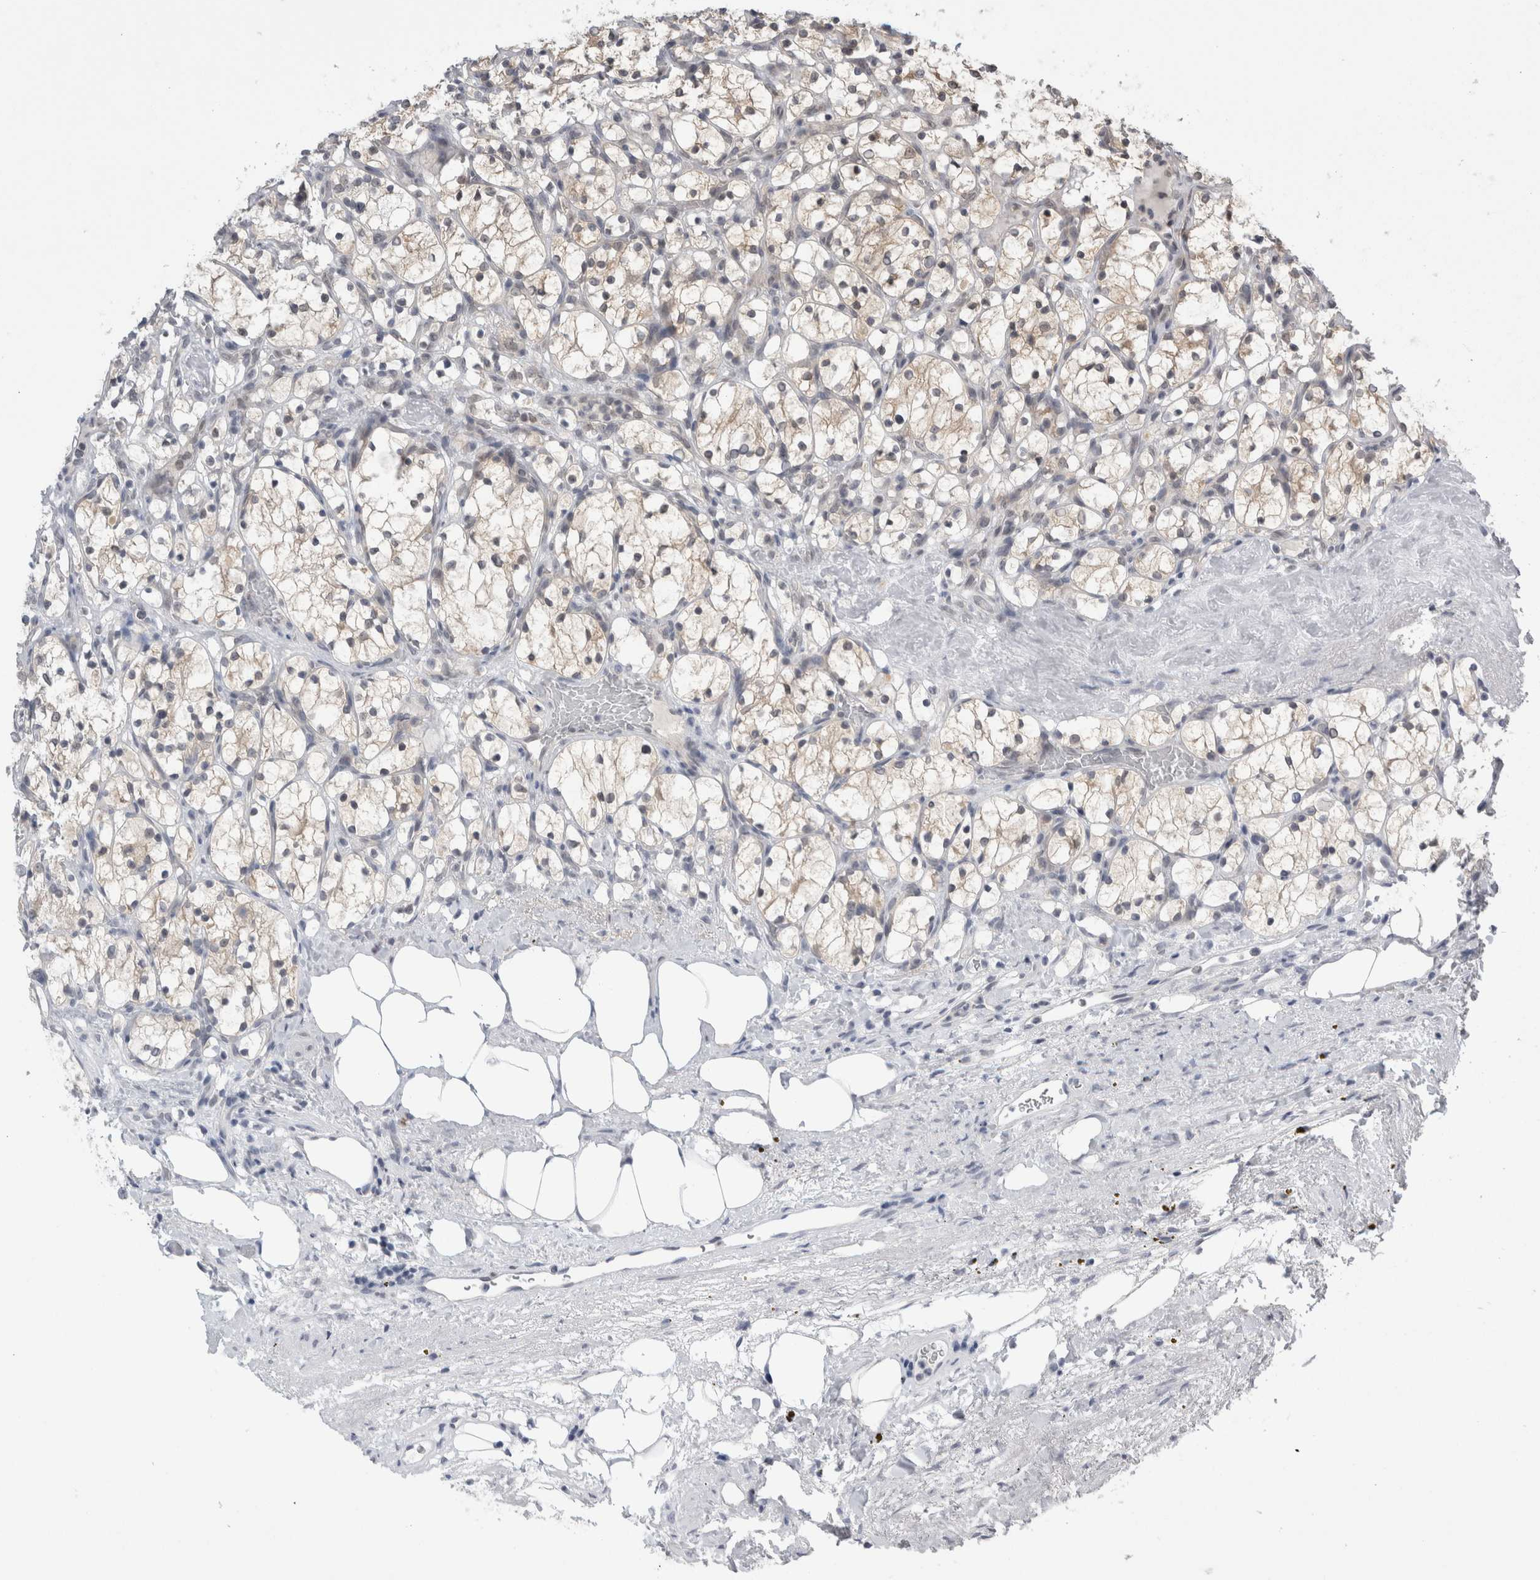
{"staining": {"intensity": "weak", "quantity": "<25%", "location": "cytoplasmic/membranous"}, "tissue": "renal cancer", "cell_type": "Tumor cells", "image_type": "cancer", "snomed": [{"axis": "morphology", "description": "Adenocarcinoma, NOS"}, {"axis": "topography", "description": "Kidney"}], "caption": "This is an immunohistochemistry histopathology image of human renal adenocarcinoma. There is no expression in tumor cells.", "gene": "ZNF341", "patient": {"sex": "female", "age": 69}}